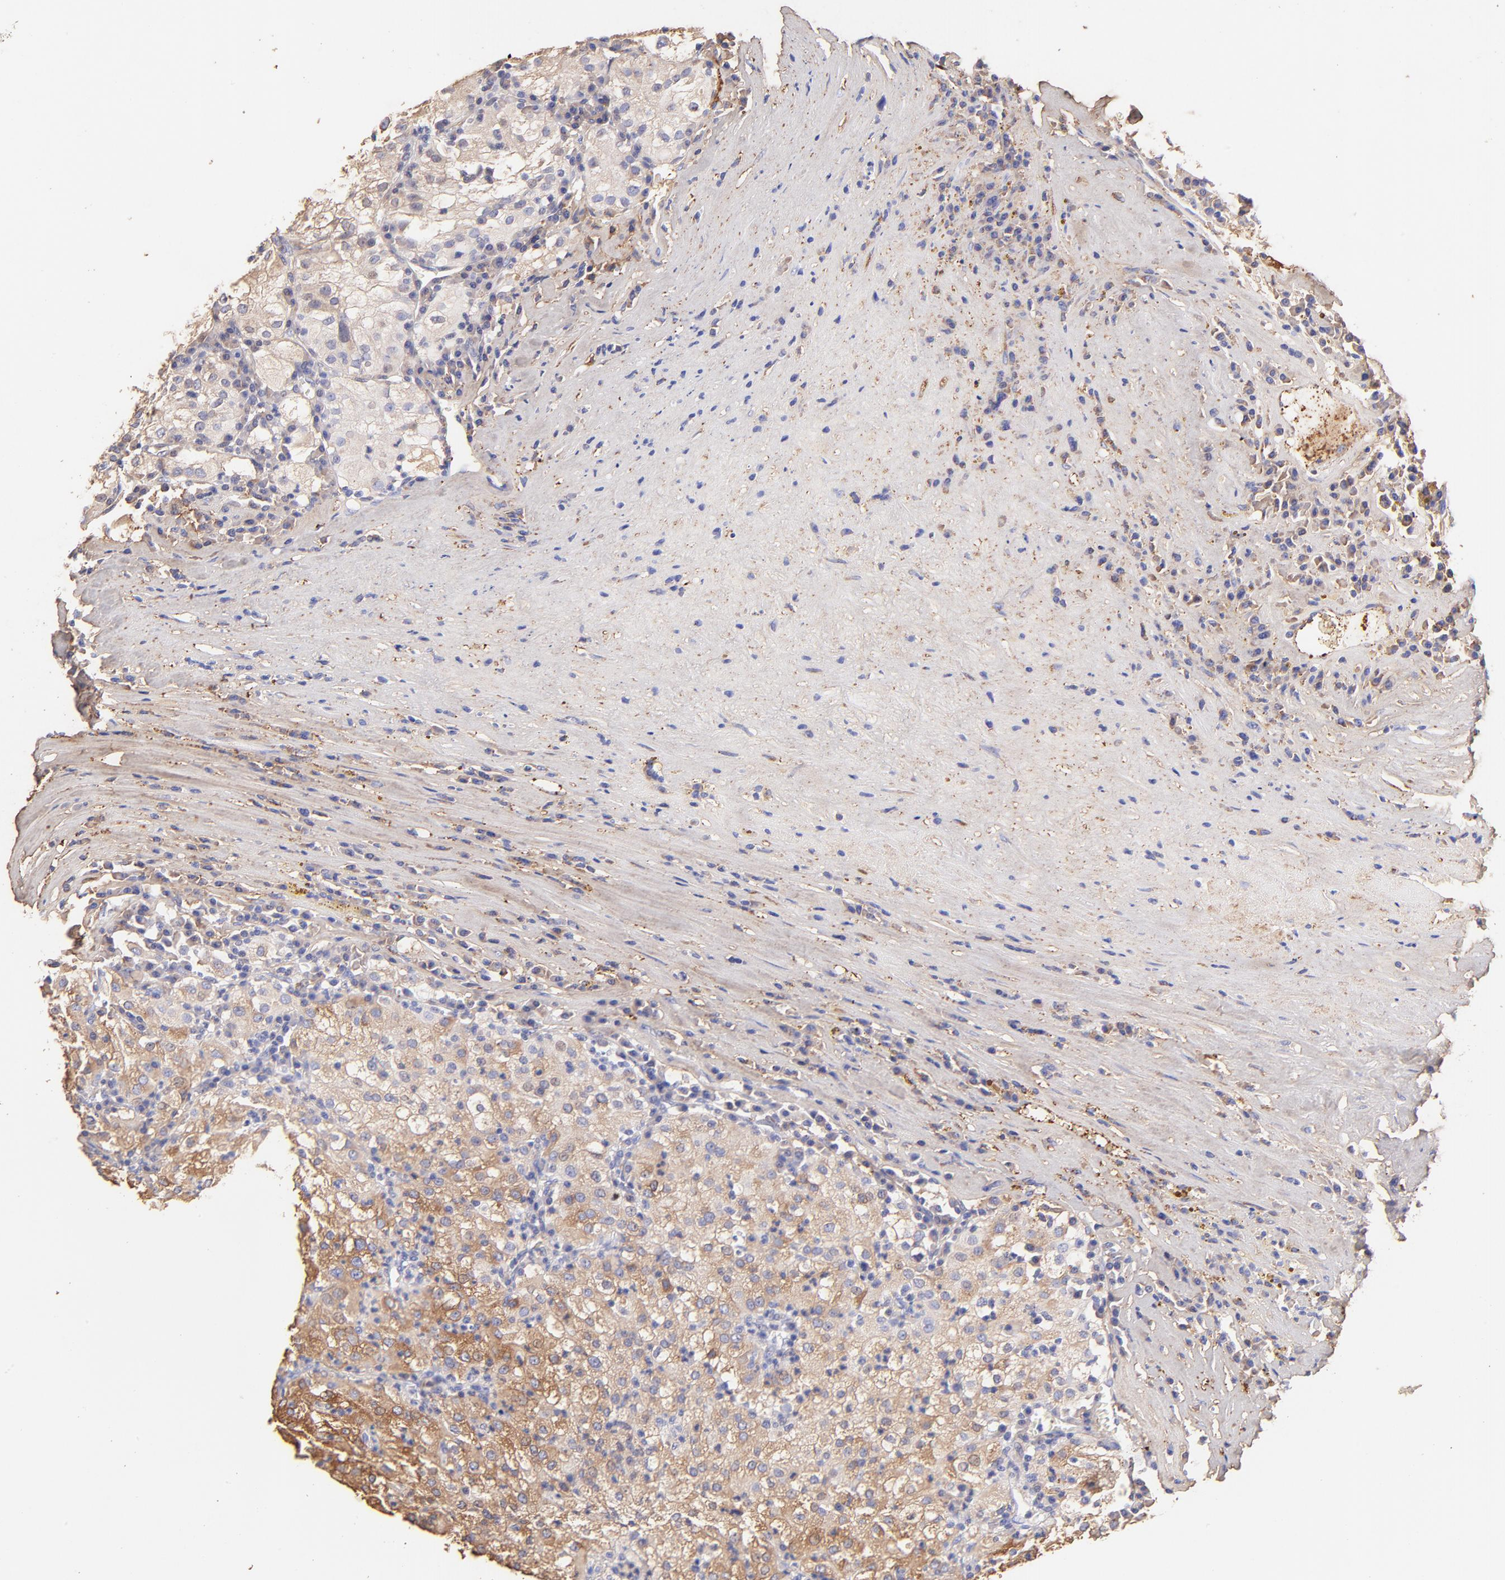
{"staining": {"intensity": "weak", "quantity": ">75%", "location": "cytoplasmic/membranous"}, "tissue": "renal cancer", "cell_type": "Tumor cells", "image_type": "cancer", "snomed": [{"axis": "morphology", "description": "Adenocarcinoma, NOS"}, {"axis": "topography", "description": "Kidney"}], "caption": "Immunohistochemical staining of human renal cancer (adenocarcinoma) demonstrates weak cytoplasmic/membranous protein expression in about >75% of tumor cells.", "gene": "BGN", "patient": {"sex": "male", "age": 59}}